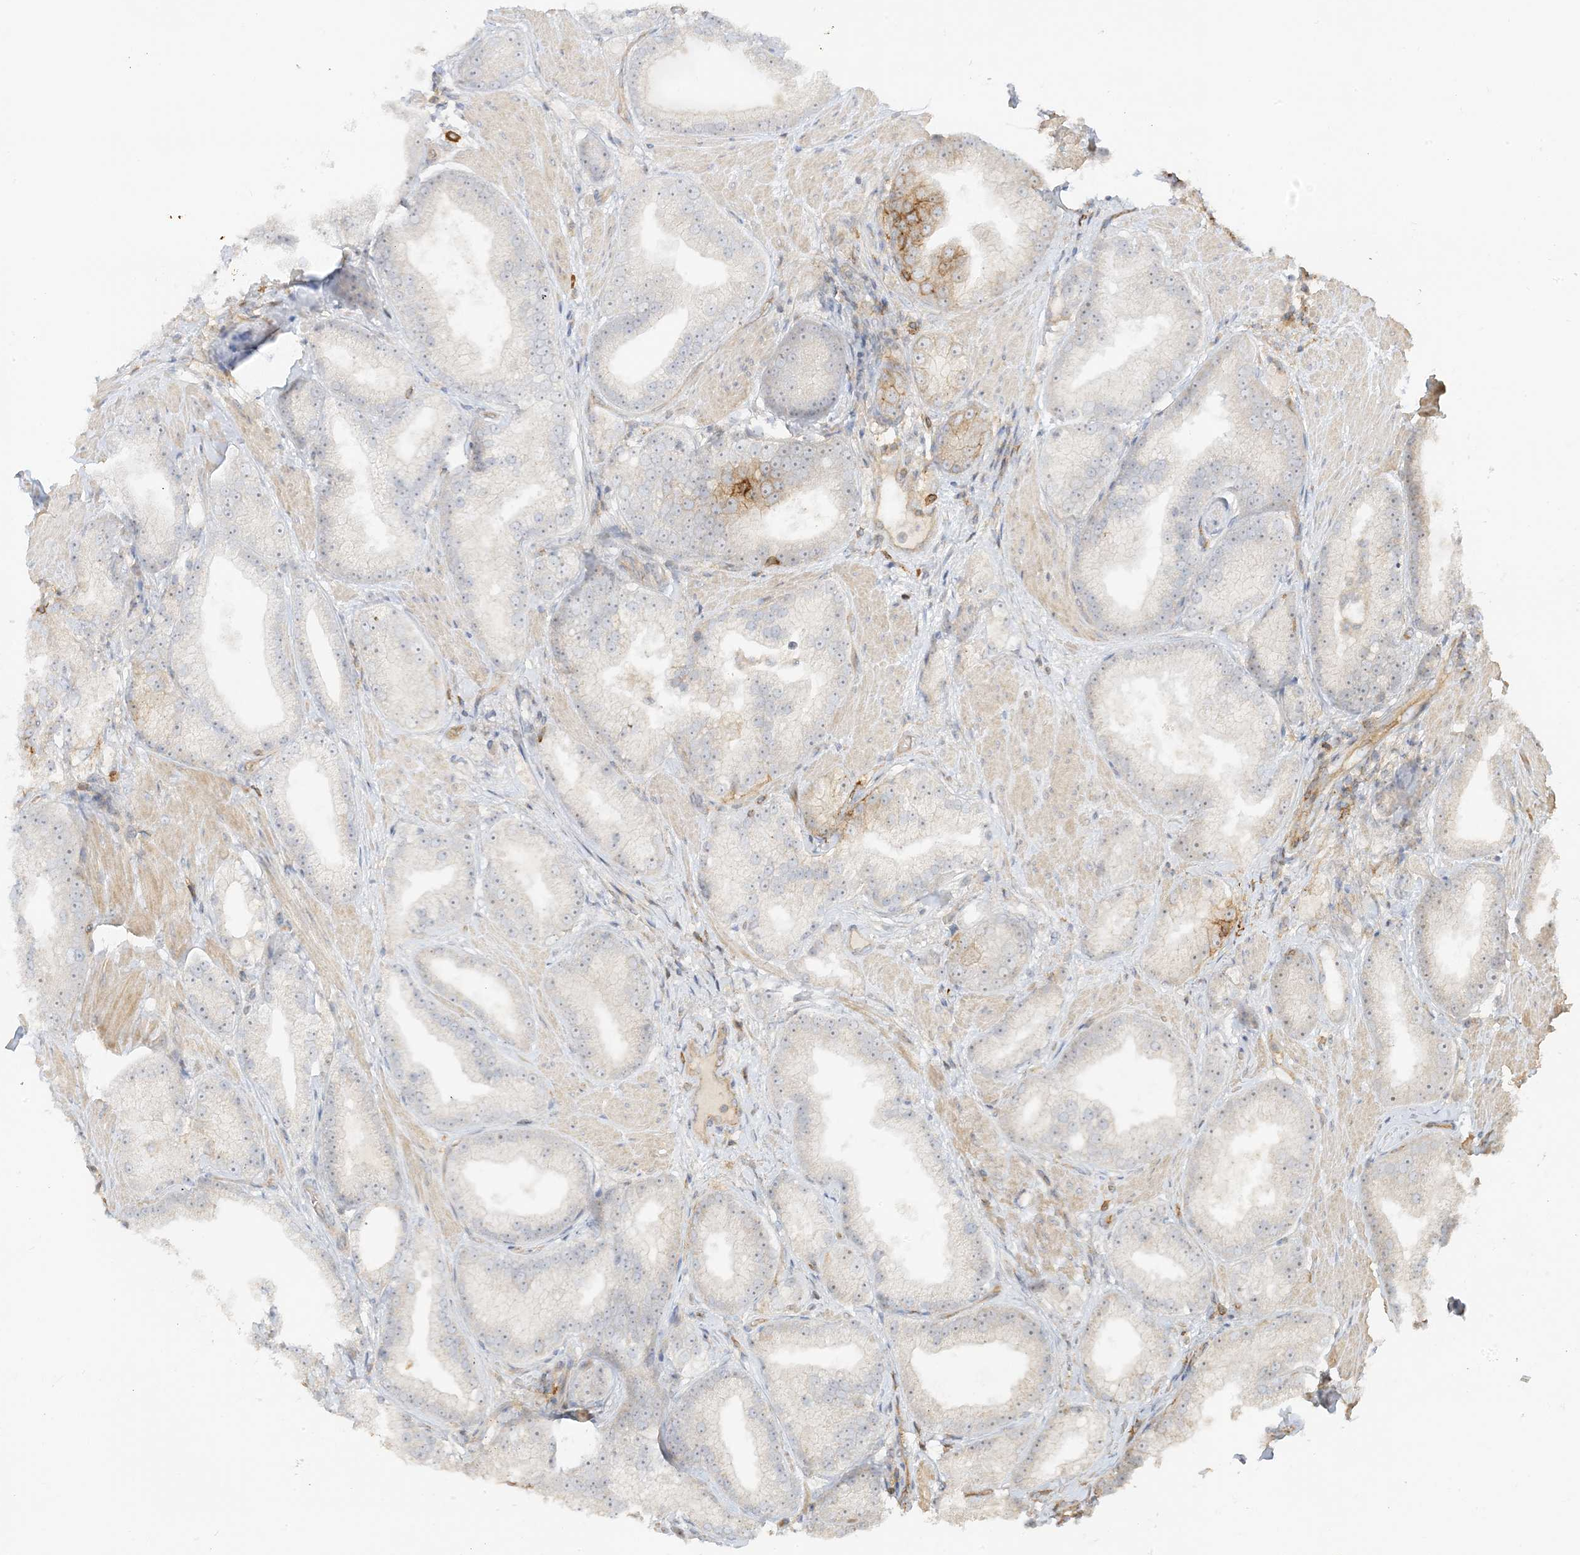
{"staining": {"intensity": "weak", "quantity": "25%-75%", "location": "nuclear"}, "tissue": "prostate cancer", "cell_type": "Tumor cells", "image_type": "cancer", "snomed": [{"axis": "morphology", "description": "Adenocarcinoma, Low grade"}, {"axis": "topography", "description": "Prostate"}], "caption": "Immunohistochemical staining of prostate cancer demonstrates low levels of weak nuclear protein positivity in about 25%-75% of tumor cells.", "gene": "ETAA1", "patient": {"sex": "male", "age": 67}}